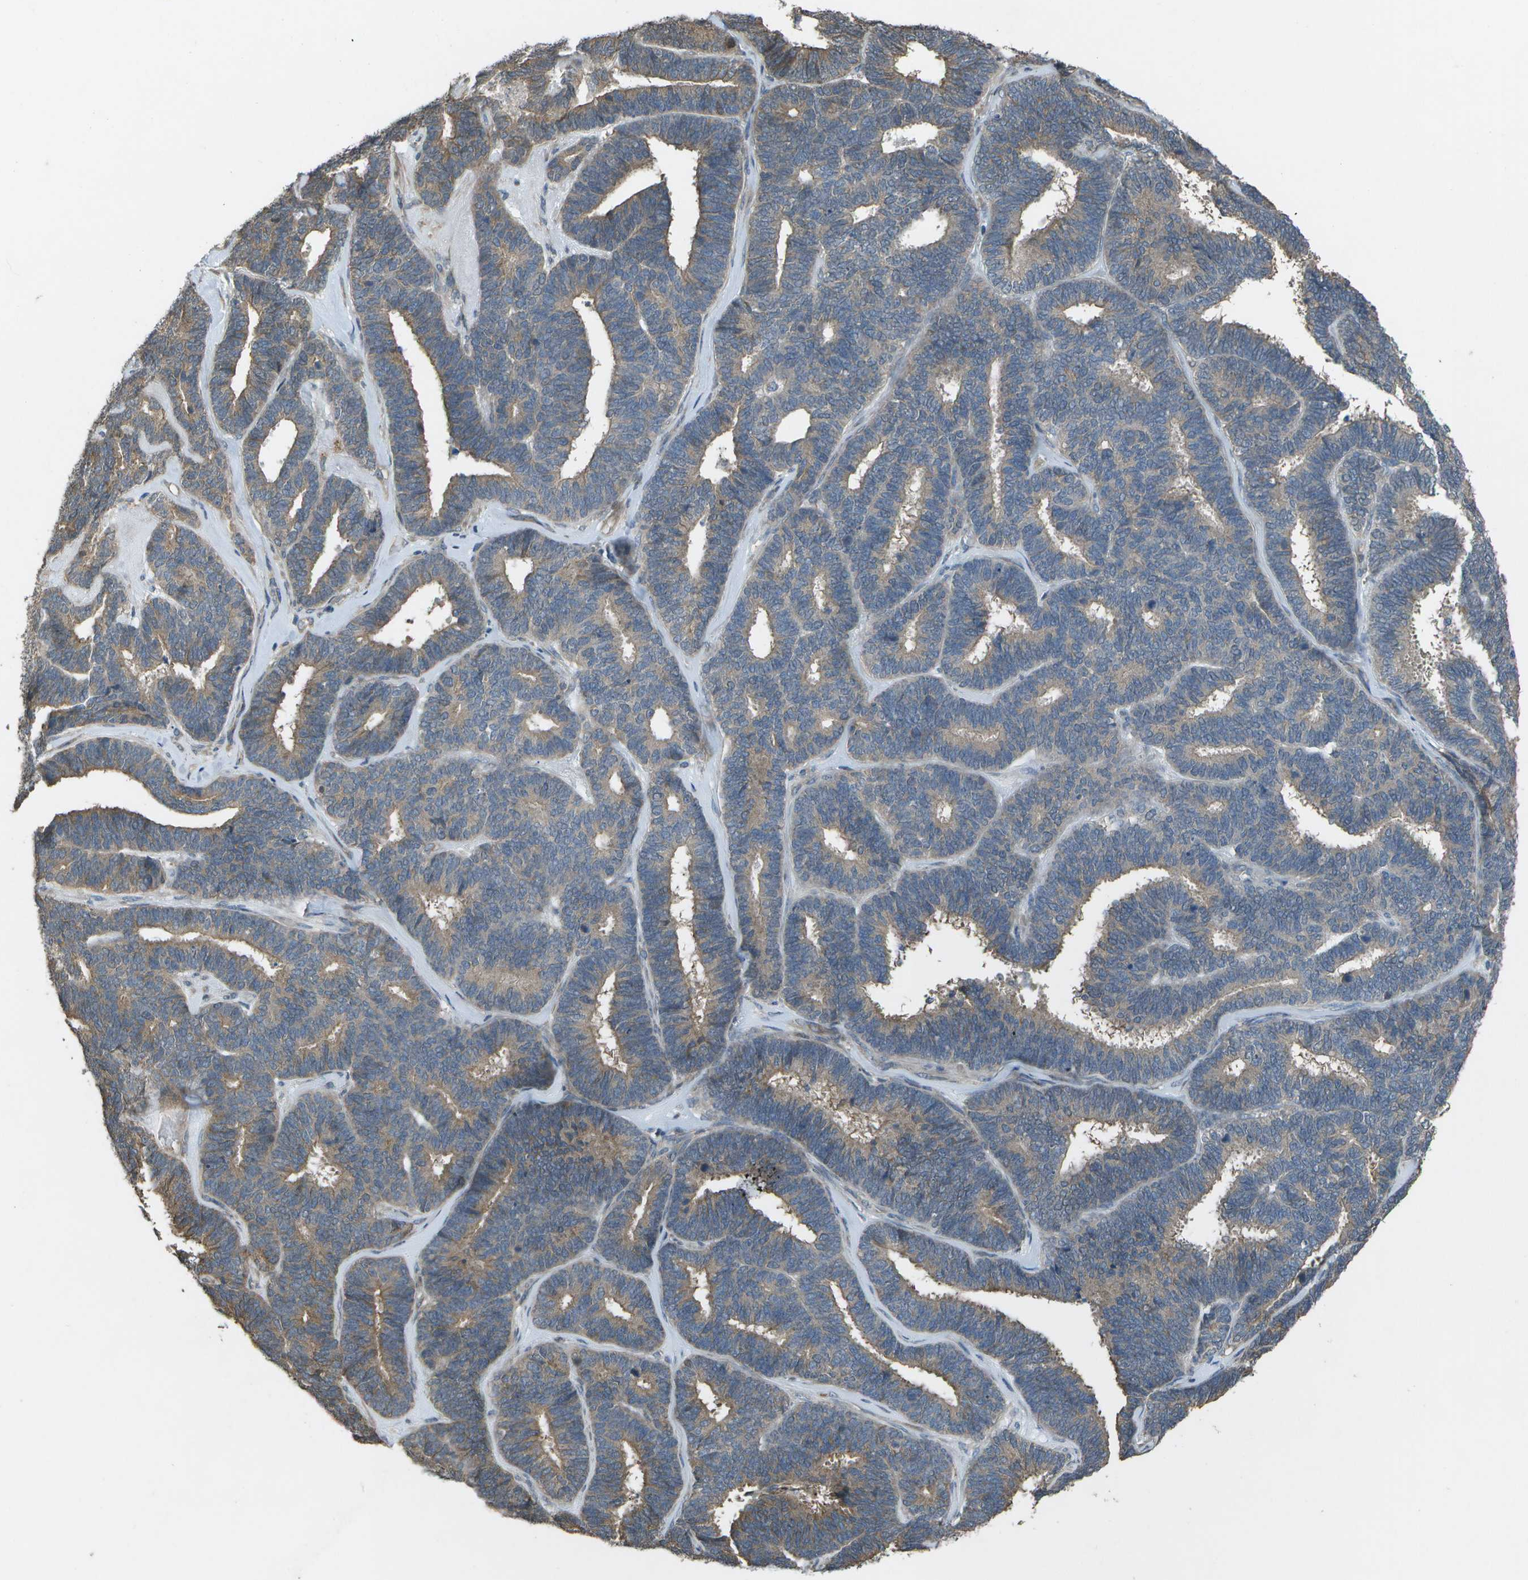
{"staining": {"intensity": "weak", "quantity": "25%-75%", "location": "cytoplasmic/membranous"}, "tissue": "endometrial cancer", "cell_type": "Tumor cells", "image_type": "cancer", "snomed": [{"axis": "morphology", "description": "Adenocarcinoma, NOS"}, {"axis": "topography", "description": "Endometrium"}], "caption": "This is an image of IHC staining of adenocarcinoma (endometrial), which shows weak staining in the cytoplasmic/membranous of tumor cells.", "gene": "CLNS1A", "patient": {"sex": "female", "age": 70}}